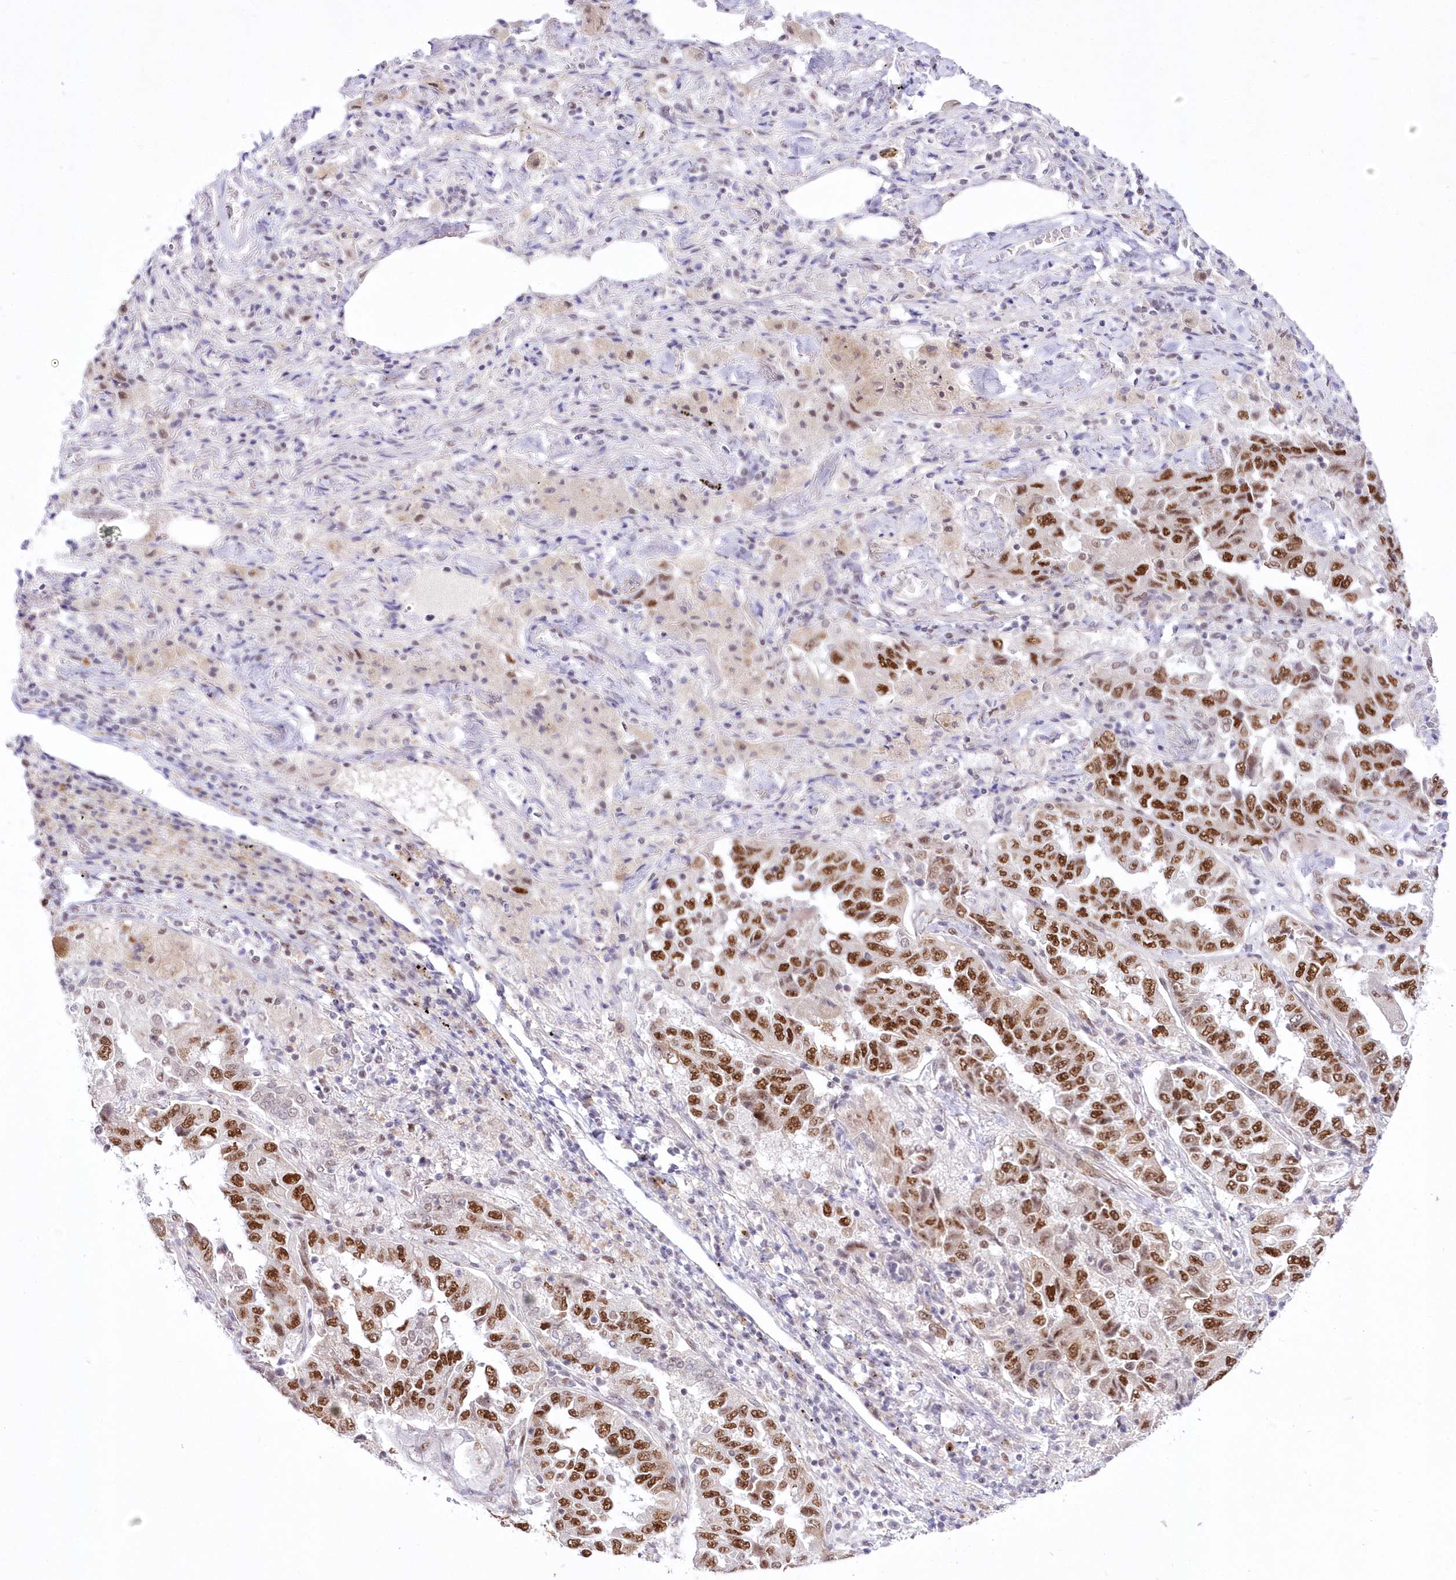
{"staining": {"intensity": "strong", "quantity": ">75%", "location": "nuclear"}, "tissue": "lung cancer", "cell_type": "Tumor cells", "image_type": "cancer", "snomed": [{"axis": "morphology", "description": "Adenocarcinoma, NOS"}, {"axis": "topography", "description": "Lung"}], "caption": "A histopathology image of human adenocarcinoma (lung) stained for a protein exhibits strong nuclear brown staining in tumor cells.", "gene": "NSUN2", "patient": {"sex": "female", "age": 51}}